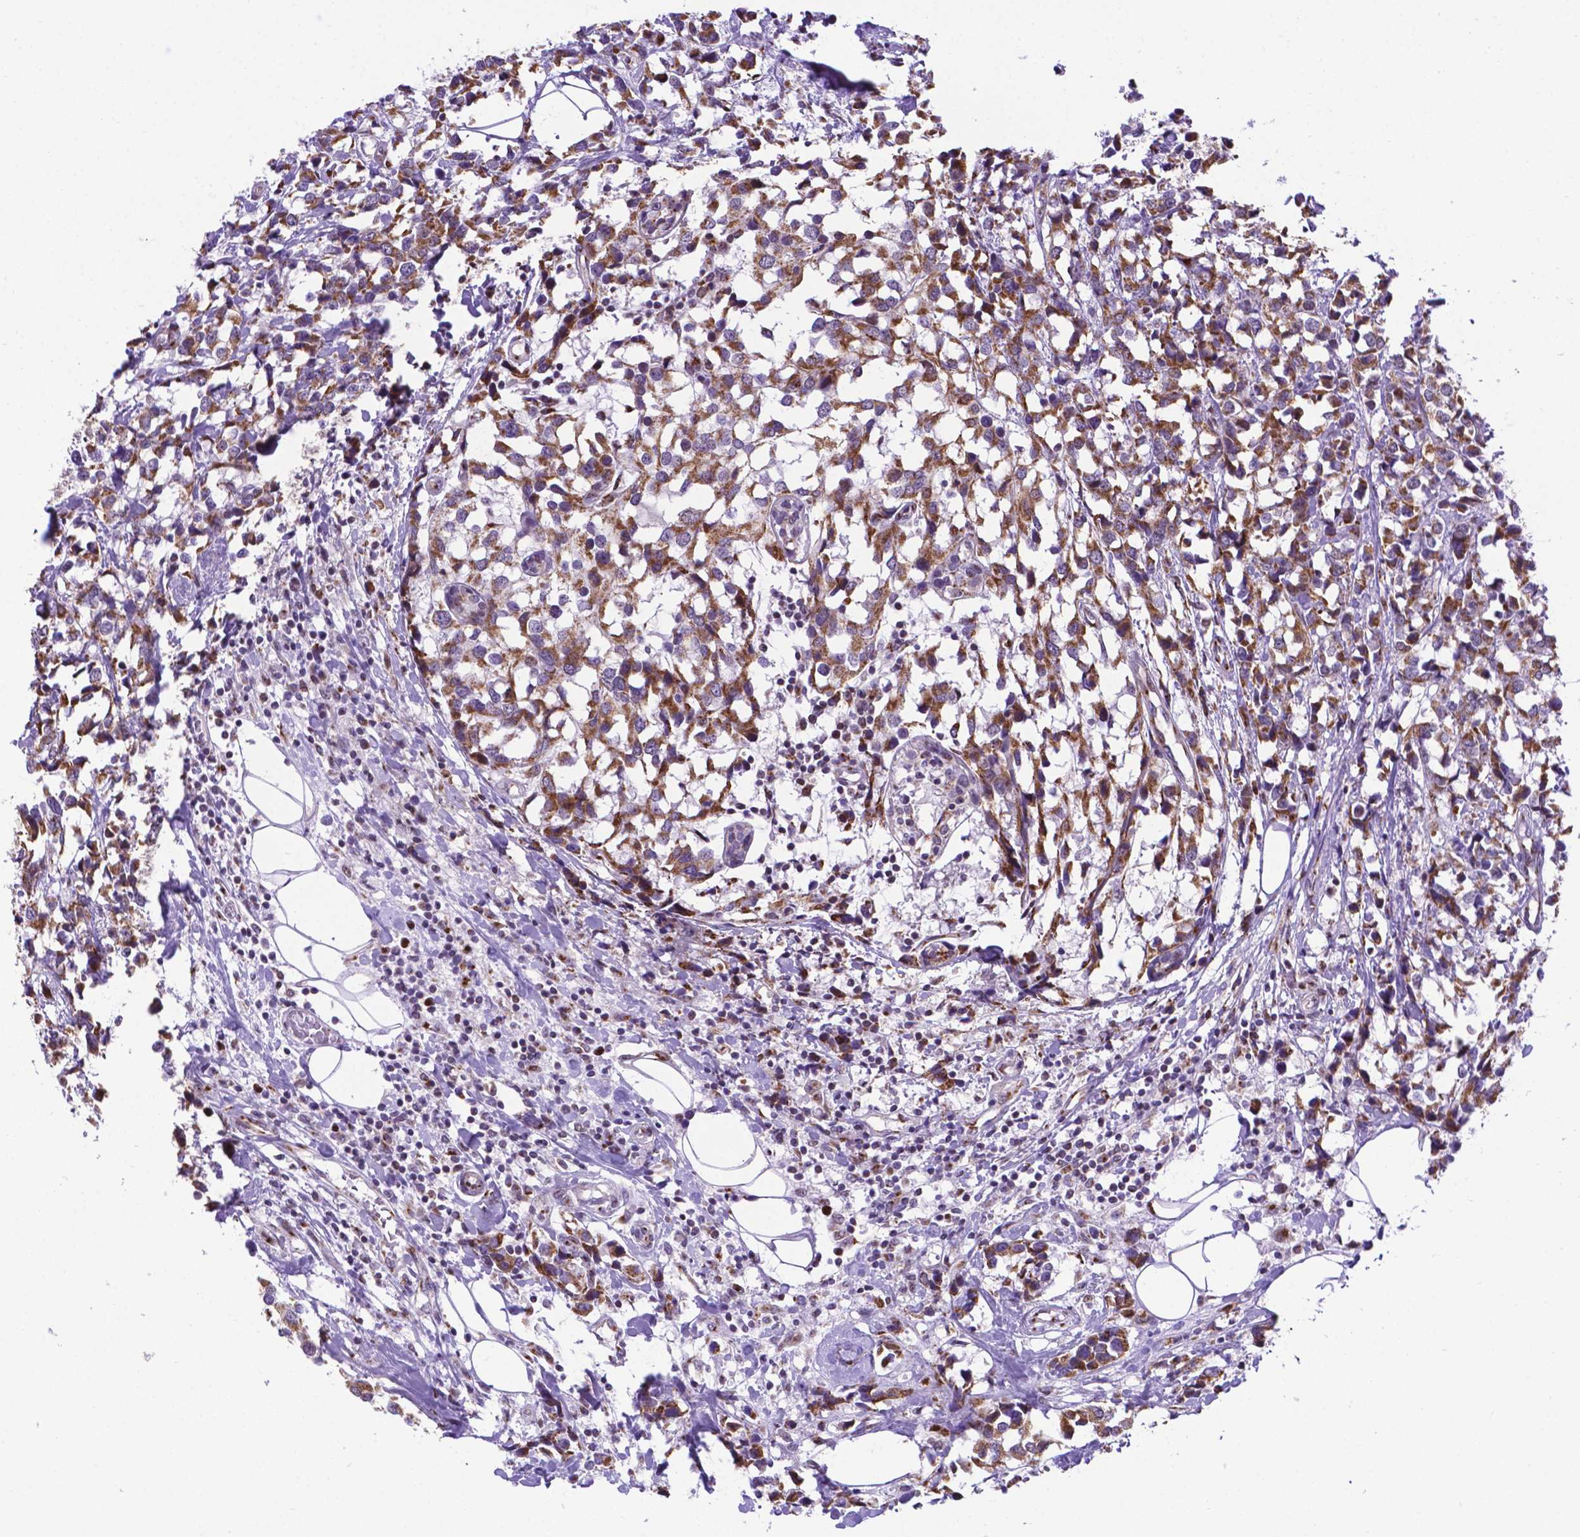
{"staining": {"intensity": "moderate", "quantity": ">75%", "location": "cytoplasmic/membranous"}, "tissue": "breast cancer", "cell_type": "Tumor cells", "image_type": "cancer", "snomed": [{"axis": "morphology", "description": "Lobular carcinoma"}, {"axis": "topography", "description": "Breast"}], "caption": "Protein staining of breast cancer (lobular carcinoma) tissue exhibits moderate cytoplasmic/membranous expression in approximately >75% of tumor cells.", "gene": "MRPL10", "patient": {"sex": "female", "age": 59}}